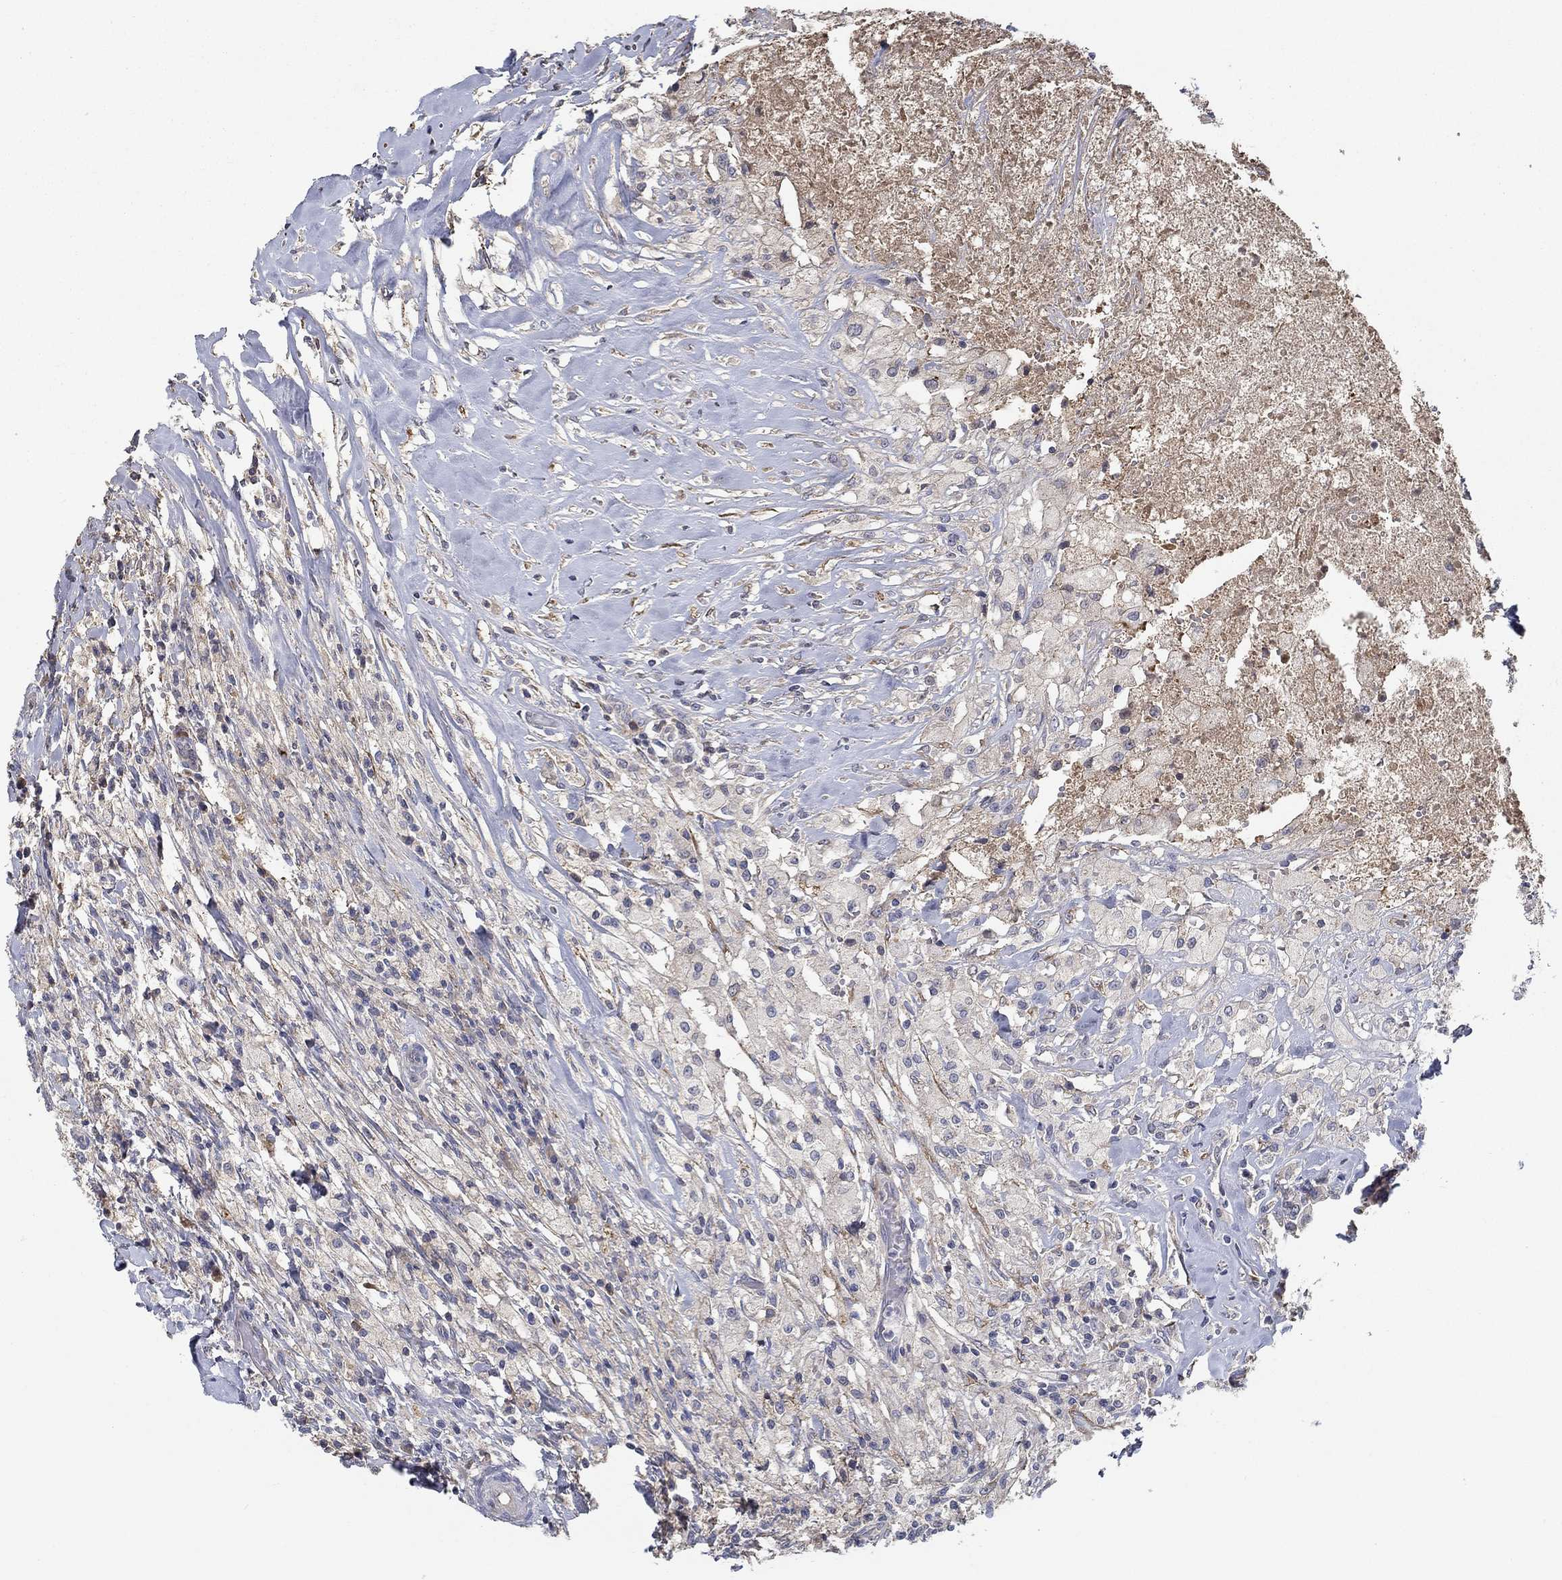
{"staining": {"intensity": "negative", "quantity": "none", "location": "none"}, "tissue": "testis cancer", "cell_type": "Tumor cells", "image_type": "cancer", "snomed": [{"axis": "morphology", "description": "Necrosis, NOS"}, {"axis": "morphology", "description": "Carcinoma, Embryonal, NOS"}, {"axis": "topography", "description": "Testis"}], "caption": "Immunohistochemistry (IHC) histopathology image of neoplastic tissue: testis embryonal carcinoma stained with DAB reveals no significant protein positivity in tumor cells. Brightfield microscopy of immunohistochemistry (IHC) stained with DAB (brown) and hematoxylin (blue), captured at high magnification.", "gene": "IL10", "patient": {"sex": "male", "age": 19}}